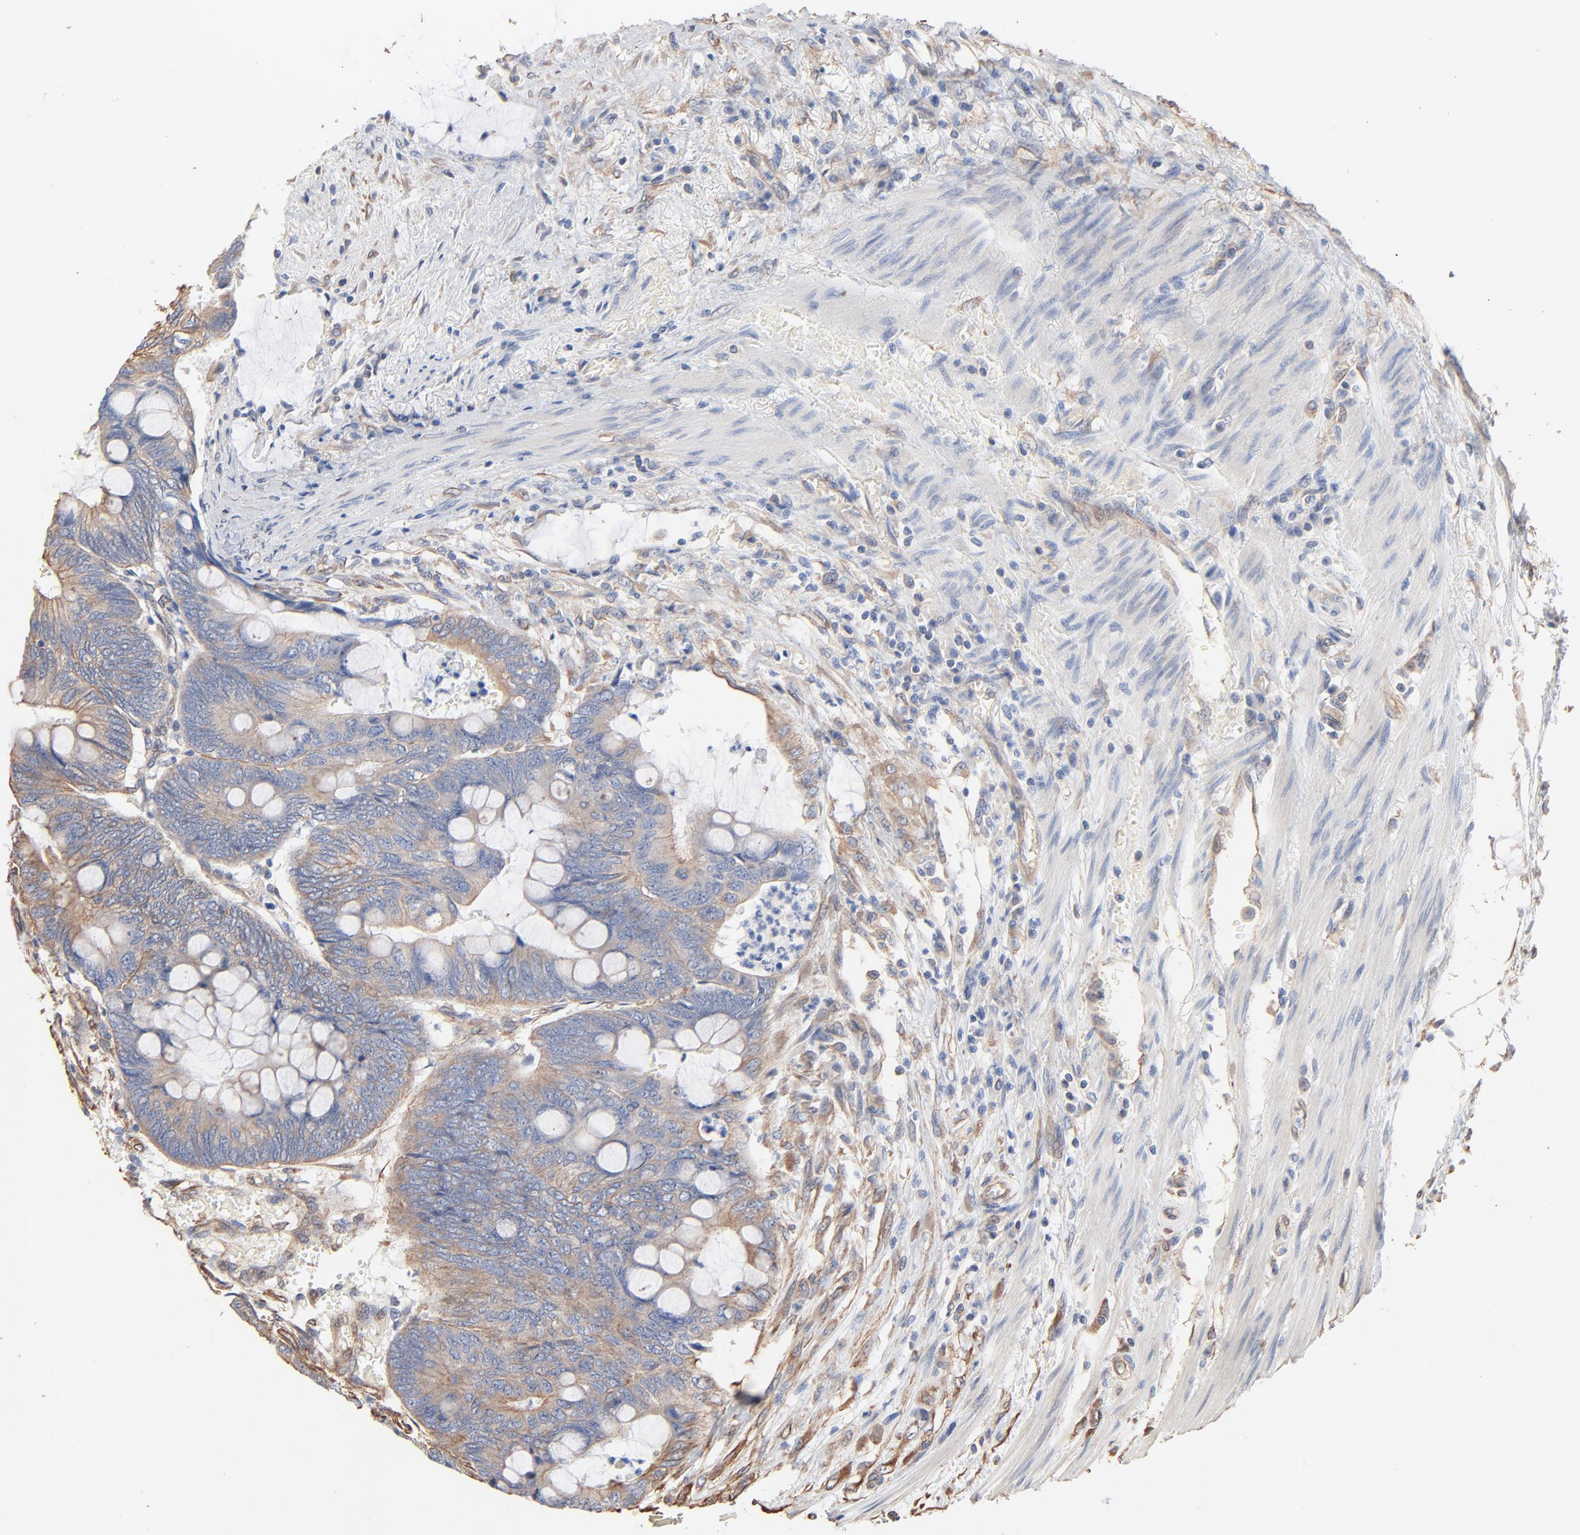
{"staining": {"intensity": "weak", "quantity": ">75%", "location": "cytoplasmic/membranous"}, "tissue": "colorectal cancer", "cell_type": "Tumor cells", "image_type": "cancer", "snomed": [{"axis": "morphology", "description": "Normal tissue, NOS"}, {"axis": "morphology", "description": "Adenocarcinoma, NOS"}, {"axis": "topography", "description": "Rectum"}], "caption": "Adenocarcinoma (colorectal) stained with DAB (3,3'-diaminobenzidine) immunohistochemistry (IHC) demonstrates low levels of weak cytoplasmic/membranous positivity in about >75% of tumor cells. (DAB = brown stain, brightfield microscopy at high magnification).", "gene": "ABCD4", "patient": {"sex": "male", "age": 92}}